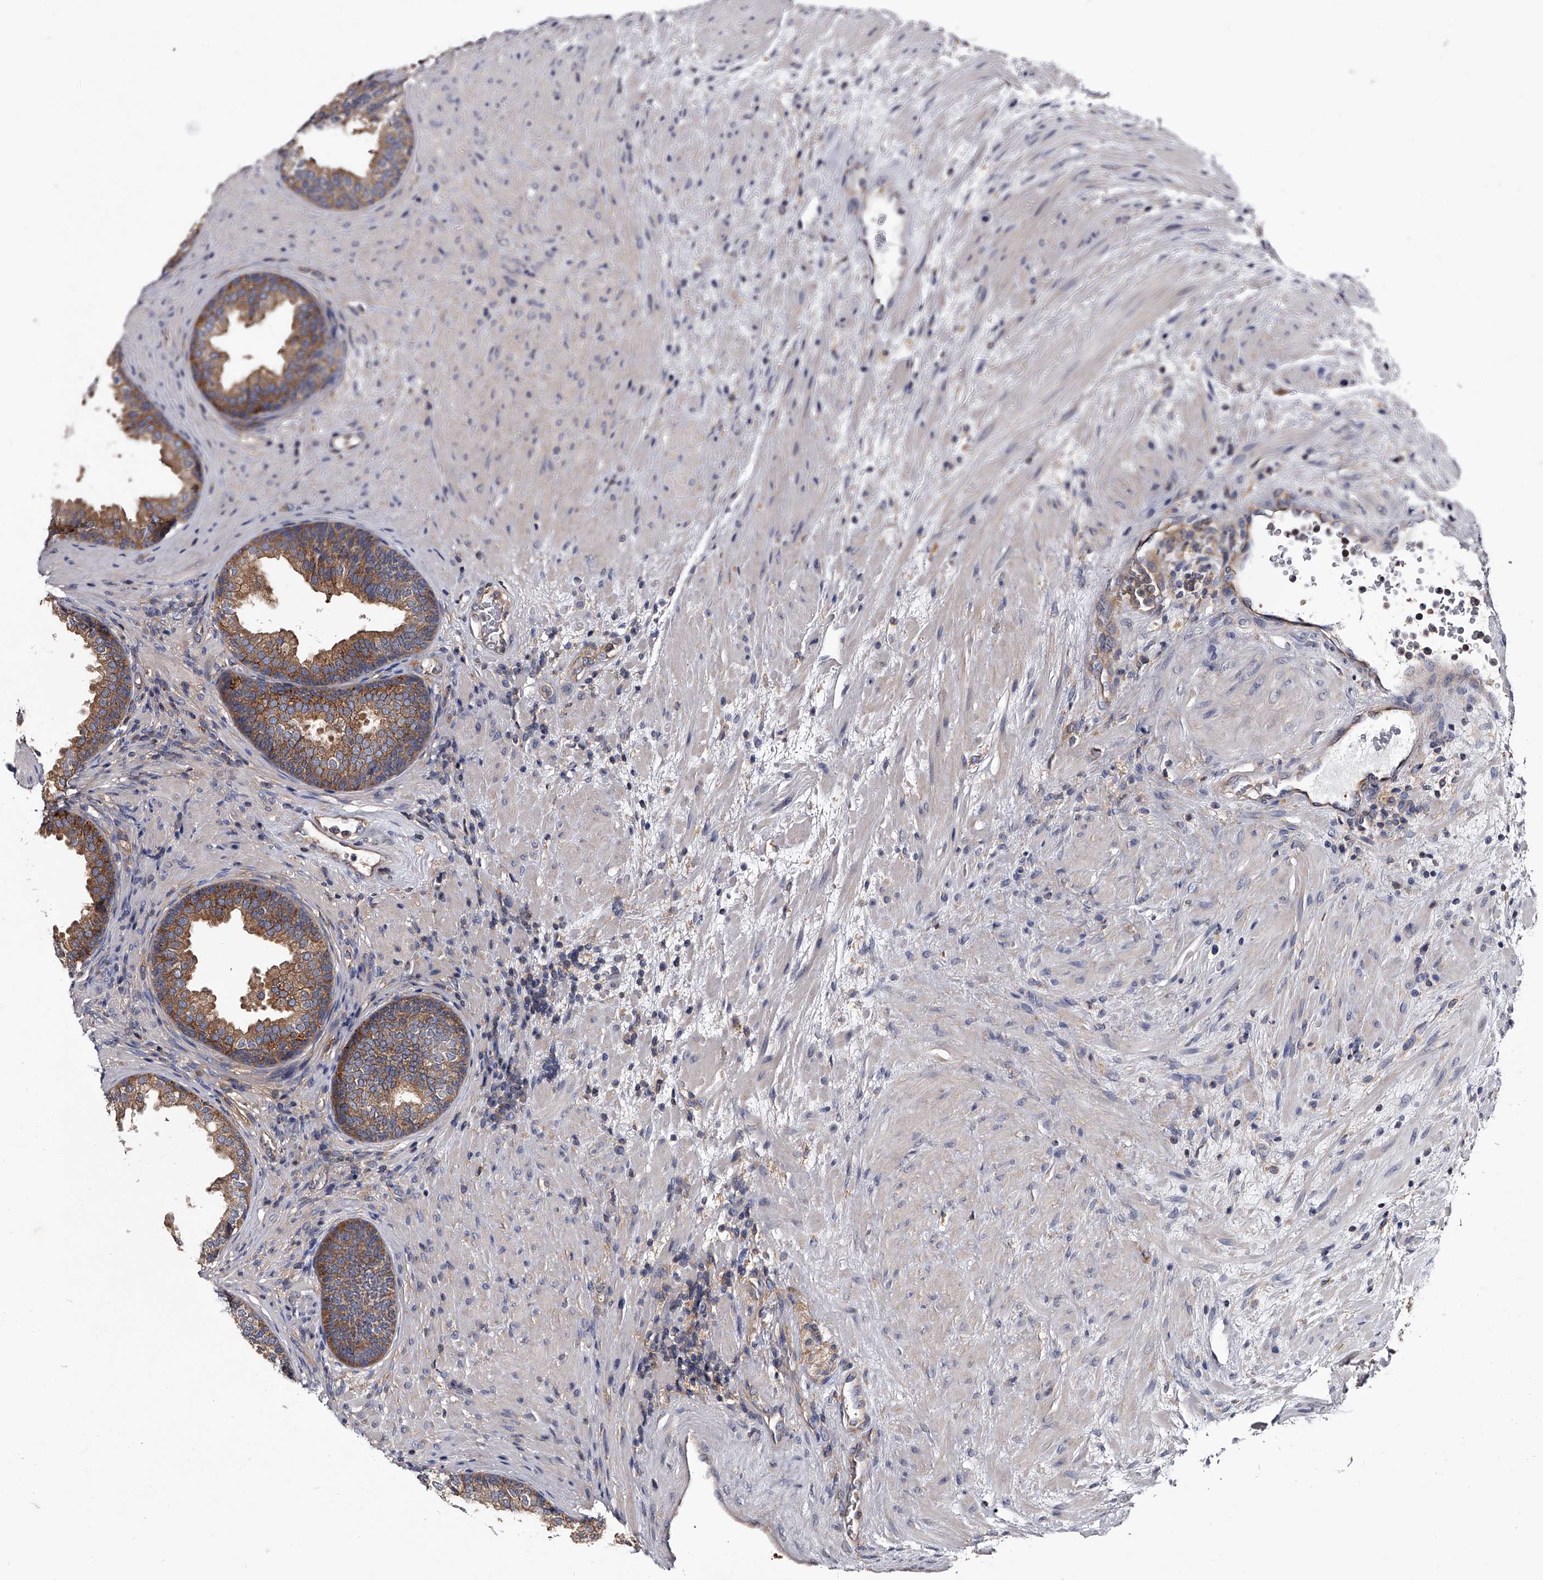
{"staining": {"intensity": "moderate", "quantity": ">75%", "location": "cytoplasmic/membranous"}, "tissue": "prostate", "cell_type": "Glandular cells", "image_type": "normal", "snomed": [{"axis": "morphology", "description": "Normal tissue, NOS"}, {"axis": "topography", "description": "Prostate"}], "caption": "An immunohistochemistry (IHC) image of unremarkable tissue is shown. Protein staining in brown labels moderate cytoplasmic/membranous positivity in prostate within glandular cells. (Stains: DAB (3,3'-diaminobenzidine) in brown, nuclei in blue, Microscopy: brightfield microscopy at high magnification).", "gene": "GAPVD1", "patient": {"sex": "male", "age": 76}}